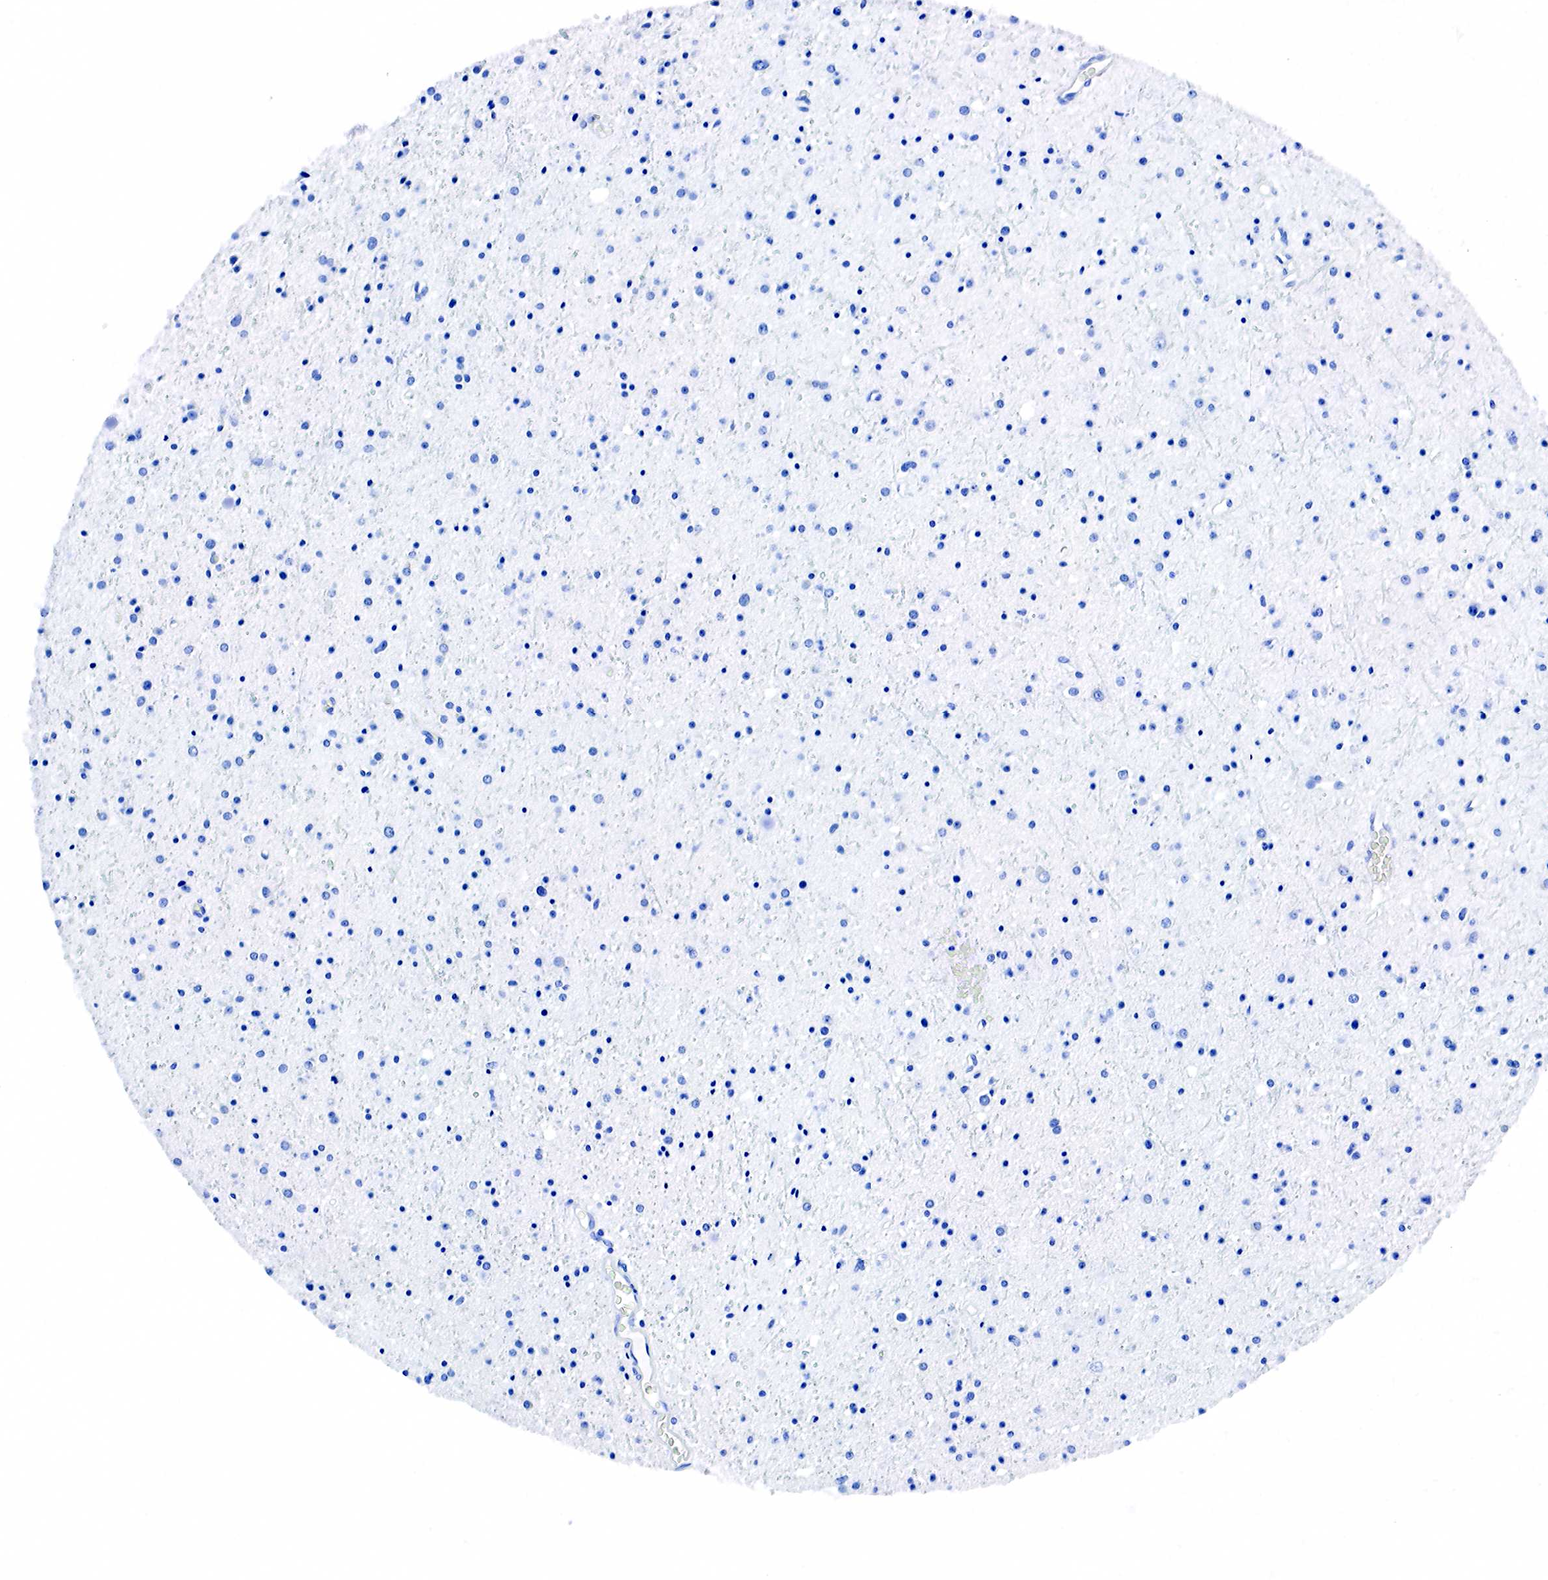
{"staining": {"intensity": "negative", "quantity": "none", "location": "none"}, "tissue": "glioma", "cell_type": "Tumor cells", "image_type": "cancer", "snomed": [{"axis": "morphology", "description": "Glioma, malignant, Low grade"}, {"axis": "topography", "description": "Brain"}], "caption": "The immunohistochemistry (IHC) histopathology image has no significant expression in tumor cells of glioma tissue.", "gene": "ACP3", "patient": {"sex": "female", "age": 46}}